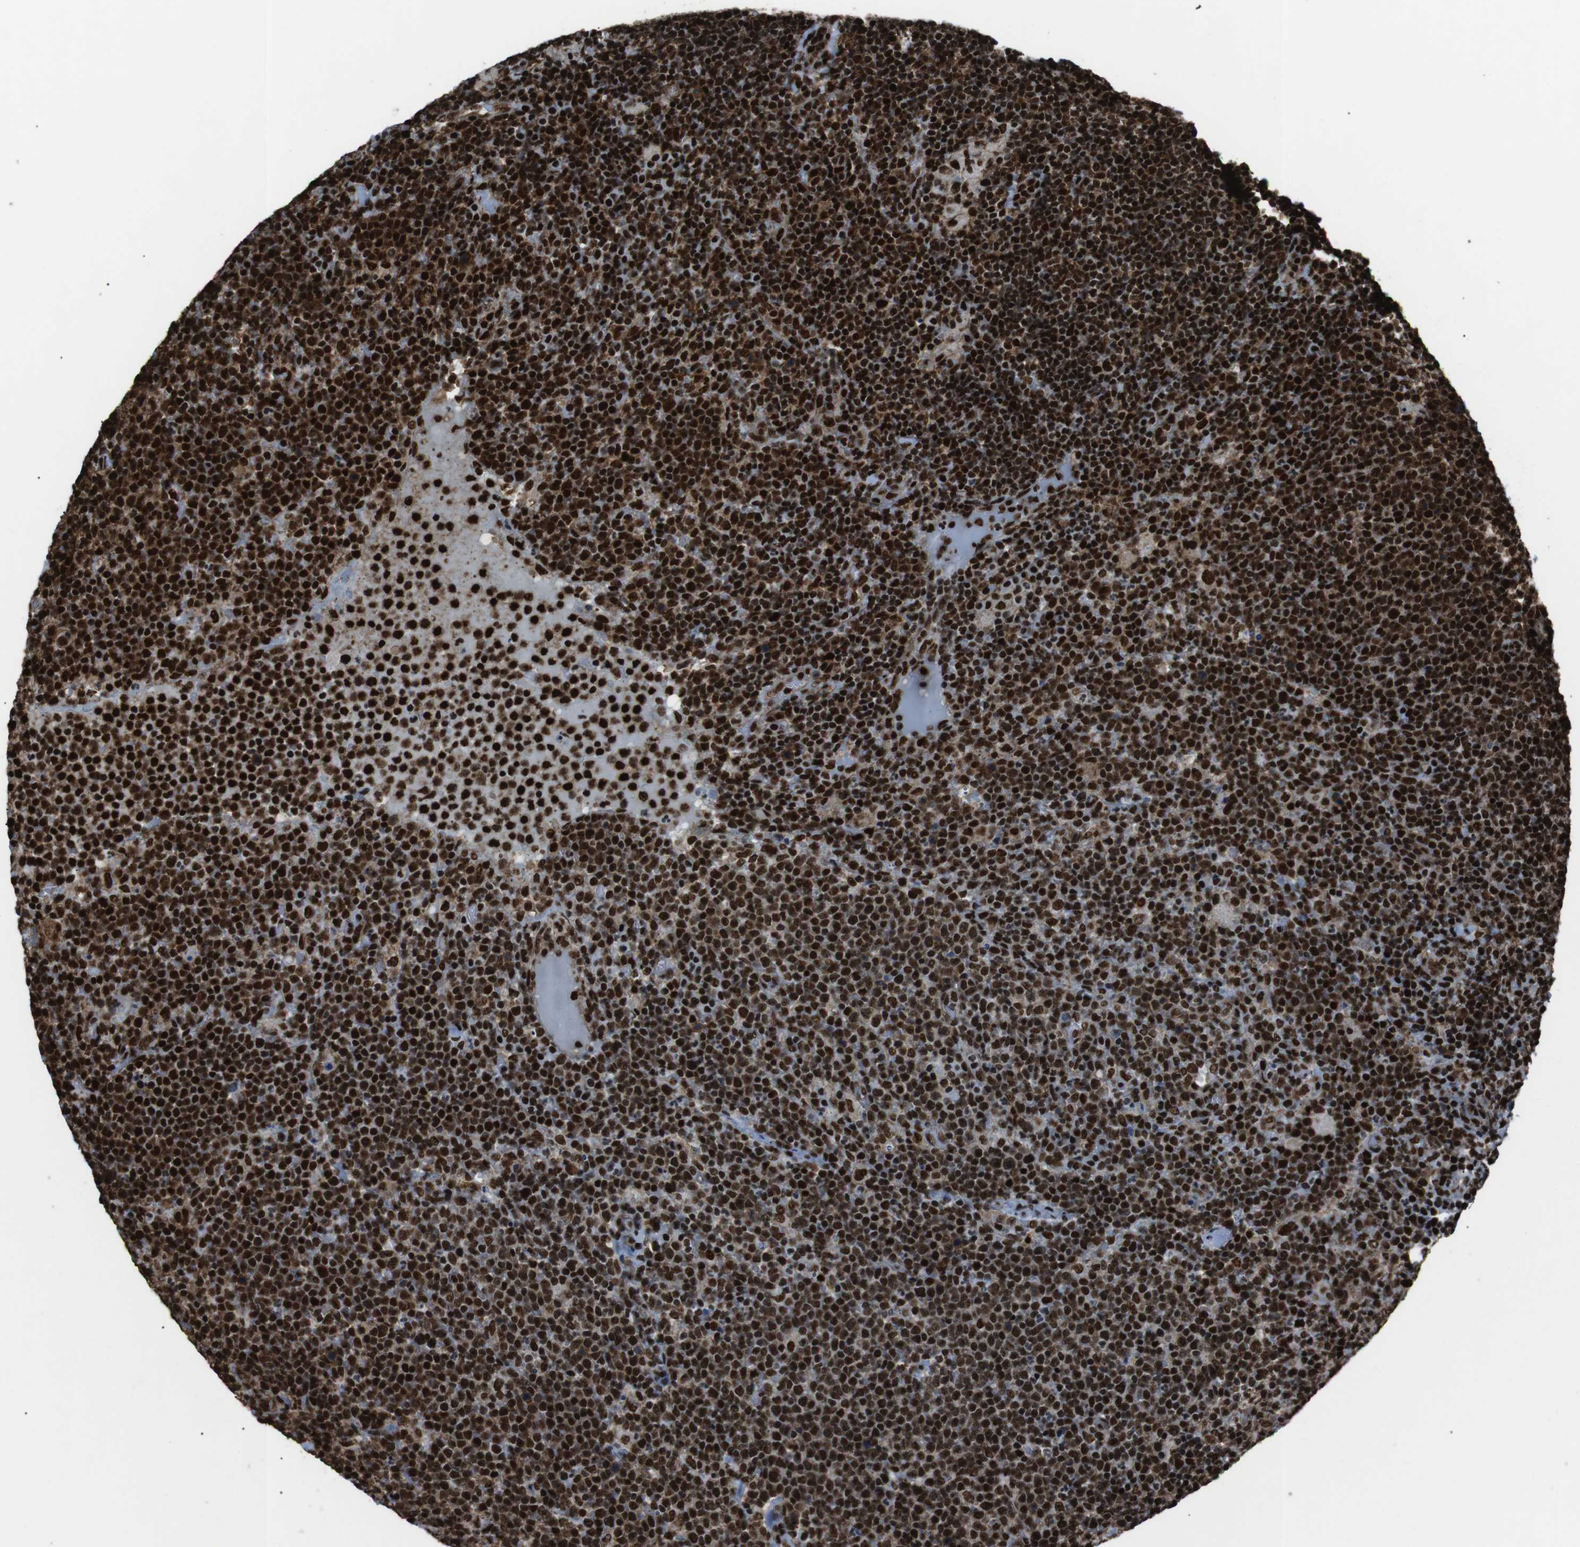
{"staining": {"intensity": "strong", "quantity": ">75%", "location": "cytoplasmic/membranous,nuclear"}, "tissue": "lymphoma", "cell_type": "Tumor cells", "image_type": "cancer", "snomed": [{"axis": "morphology", "description": "Malignant lymphoma, non-Hodgkin's type, High grade"}, {"axis": "topography", "description": "Lymph node"}], "caption": "Immunohistochemistry (IHC) (DAB) staining of human lymphoma shows strong cytoplasmic/membranous and nuclear protein staining in about >75% of tumor cells.", "gene": "HNRNPU", "patient": {"sex": "male", "age": 61}}